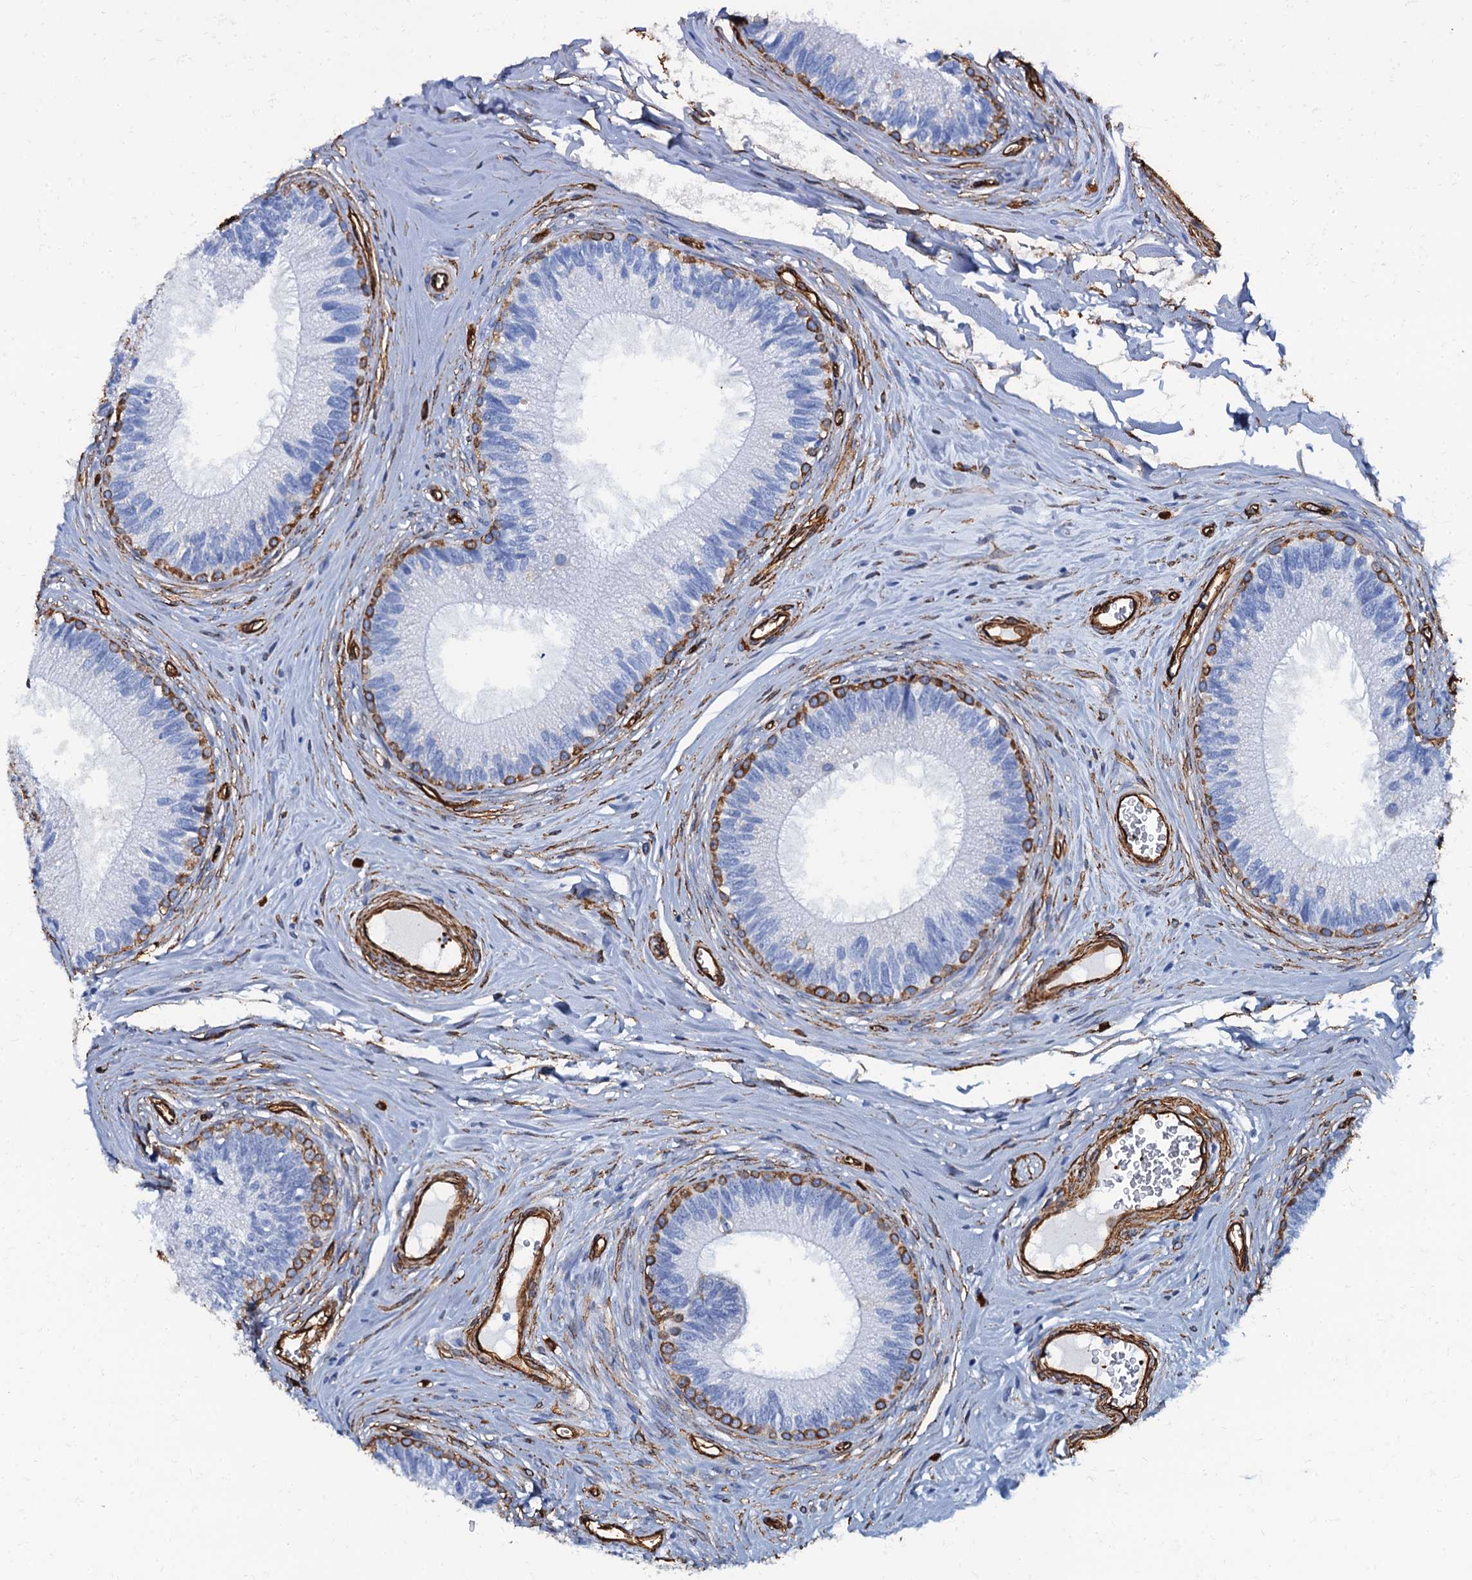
{"staining": {"intensity": "moderate", "quantity": "<25%", "location": "cytoplasmic/membranous"}, "tissue": "epididymis", "cell_type": "Glandular cells", "image_type": "normal", "snomed": [{"axis": "morphology", "description": "Normal tissue, NOS"}, {"axis": "topography", "description": "Epididymis"}], "caption": "A brown stain highlights moderate cytoplasmic/membranous positivity of a protein in glandular cells of benign epididymis. (DAB IHC with brightfield microscopy, high magnification).", "gene": "CAVIN2", "patient": {"sex": "male", "age": 33}}